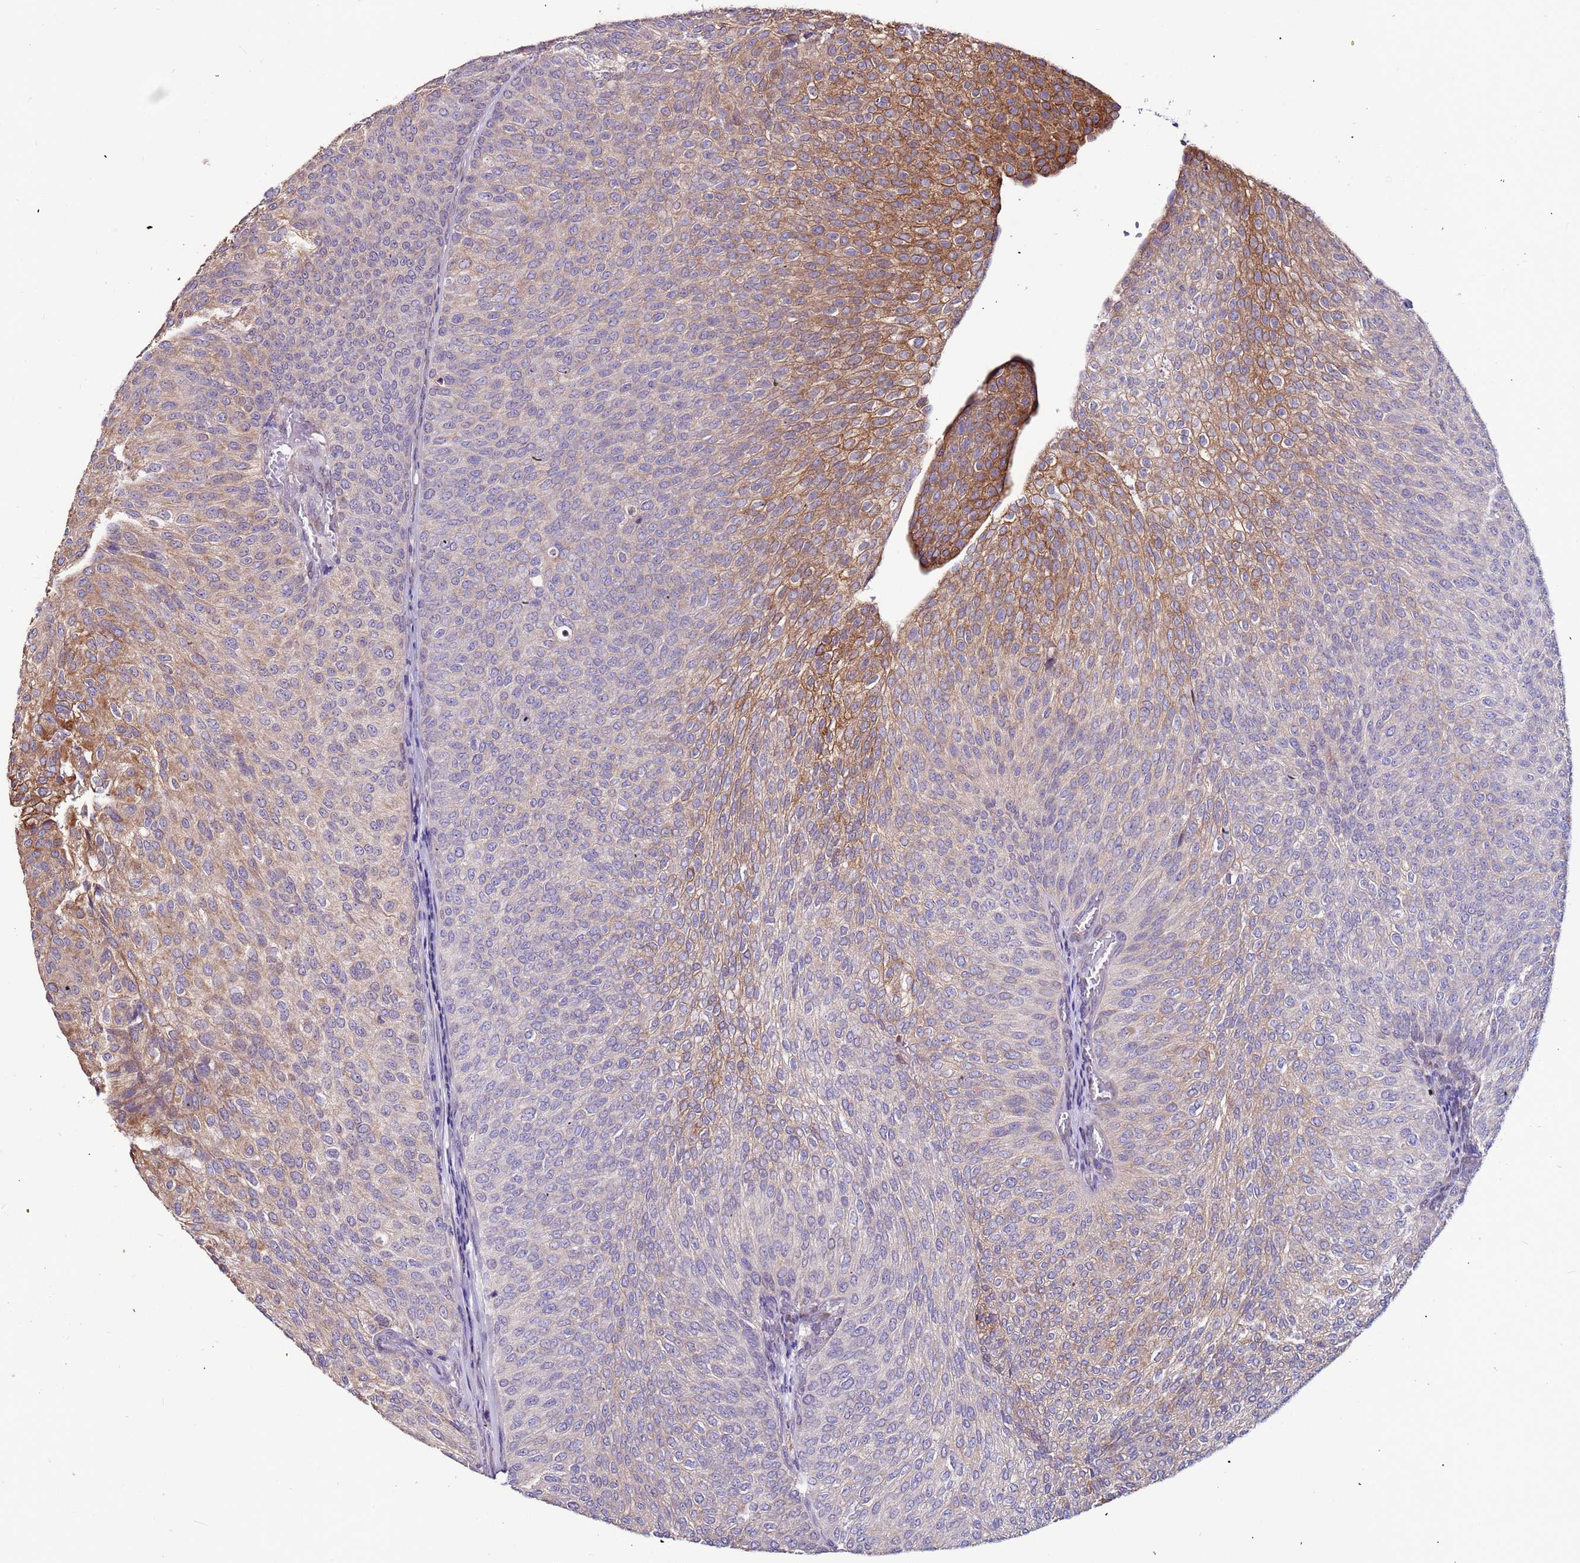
{"staining": {"intensity": "moderate", "quantity": "<25%", "location": "cytoplasmic/membranous"}, "tissue": "urothelial cancer", "cell_type": "Tumor cells", "image_type": "cancer", "snomed": [{"axis": "morphology", "description": "Urothelial carcinoma, High grade"}, {"axis": "topography", "description": "Urinary bladder"}], "caption": "Immunohistochemical staining of human urothelial cancer exhibits low levels of moderate cytoplasmic/membranous expression in approximately <25% of tumor cells.", "gene": "SLC44A3", "patient": {"sex": "female", "age": 79}}